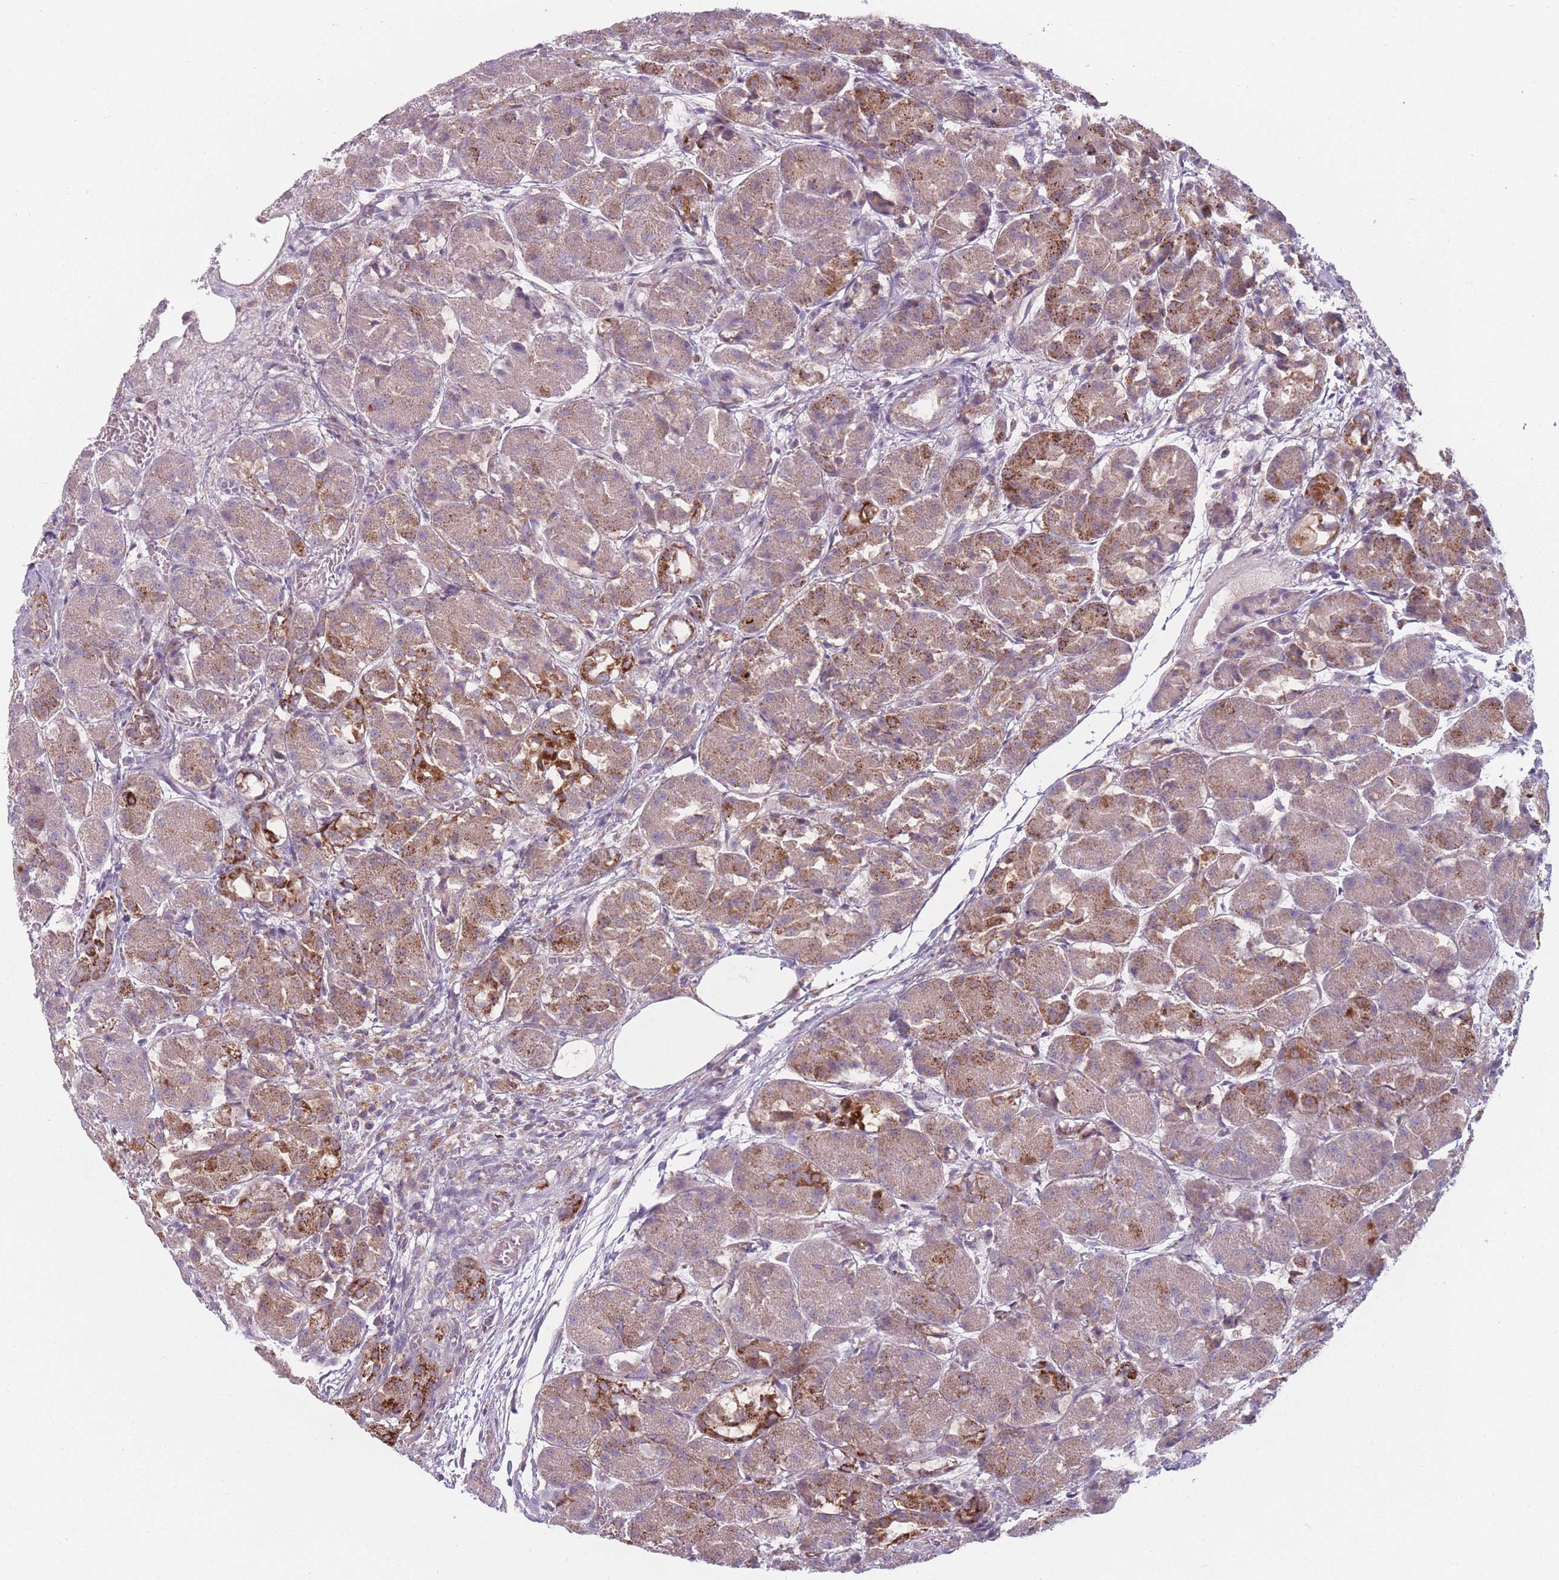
{"staining": {"intensity": "moderate", "quantity": ">75%", "location": "cytoplasmic/membranous"}, "tissue": "pancreas", "cell_type": "Exocrine glandular cells", "image_type": "normal", "snomed": [{"axis": "morphology", "description": "Normal tissue, NOS"}, {"axis": "topography", "description": "Pancreas"}], "caption": "Exocrine glandular cells display moderate cytoplasmic/membranous positivity in approximately >75% of cells in benign pancreas.", "gene": "PEX11B", "patient": {"sex": "male", "age": 63}}